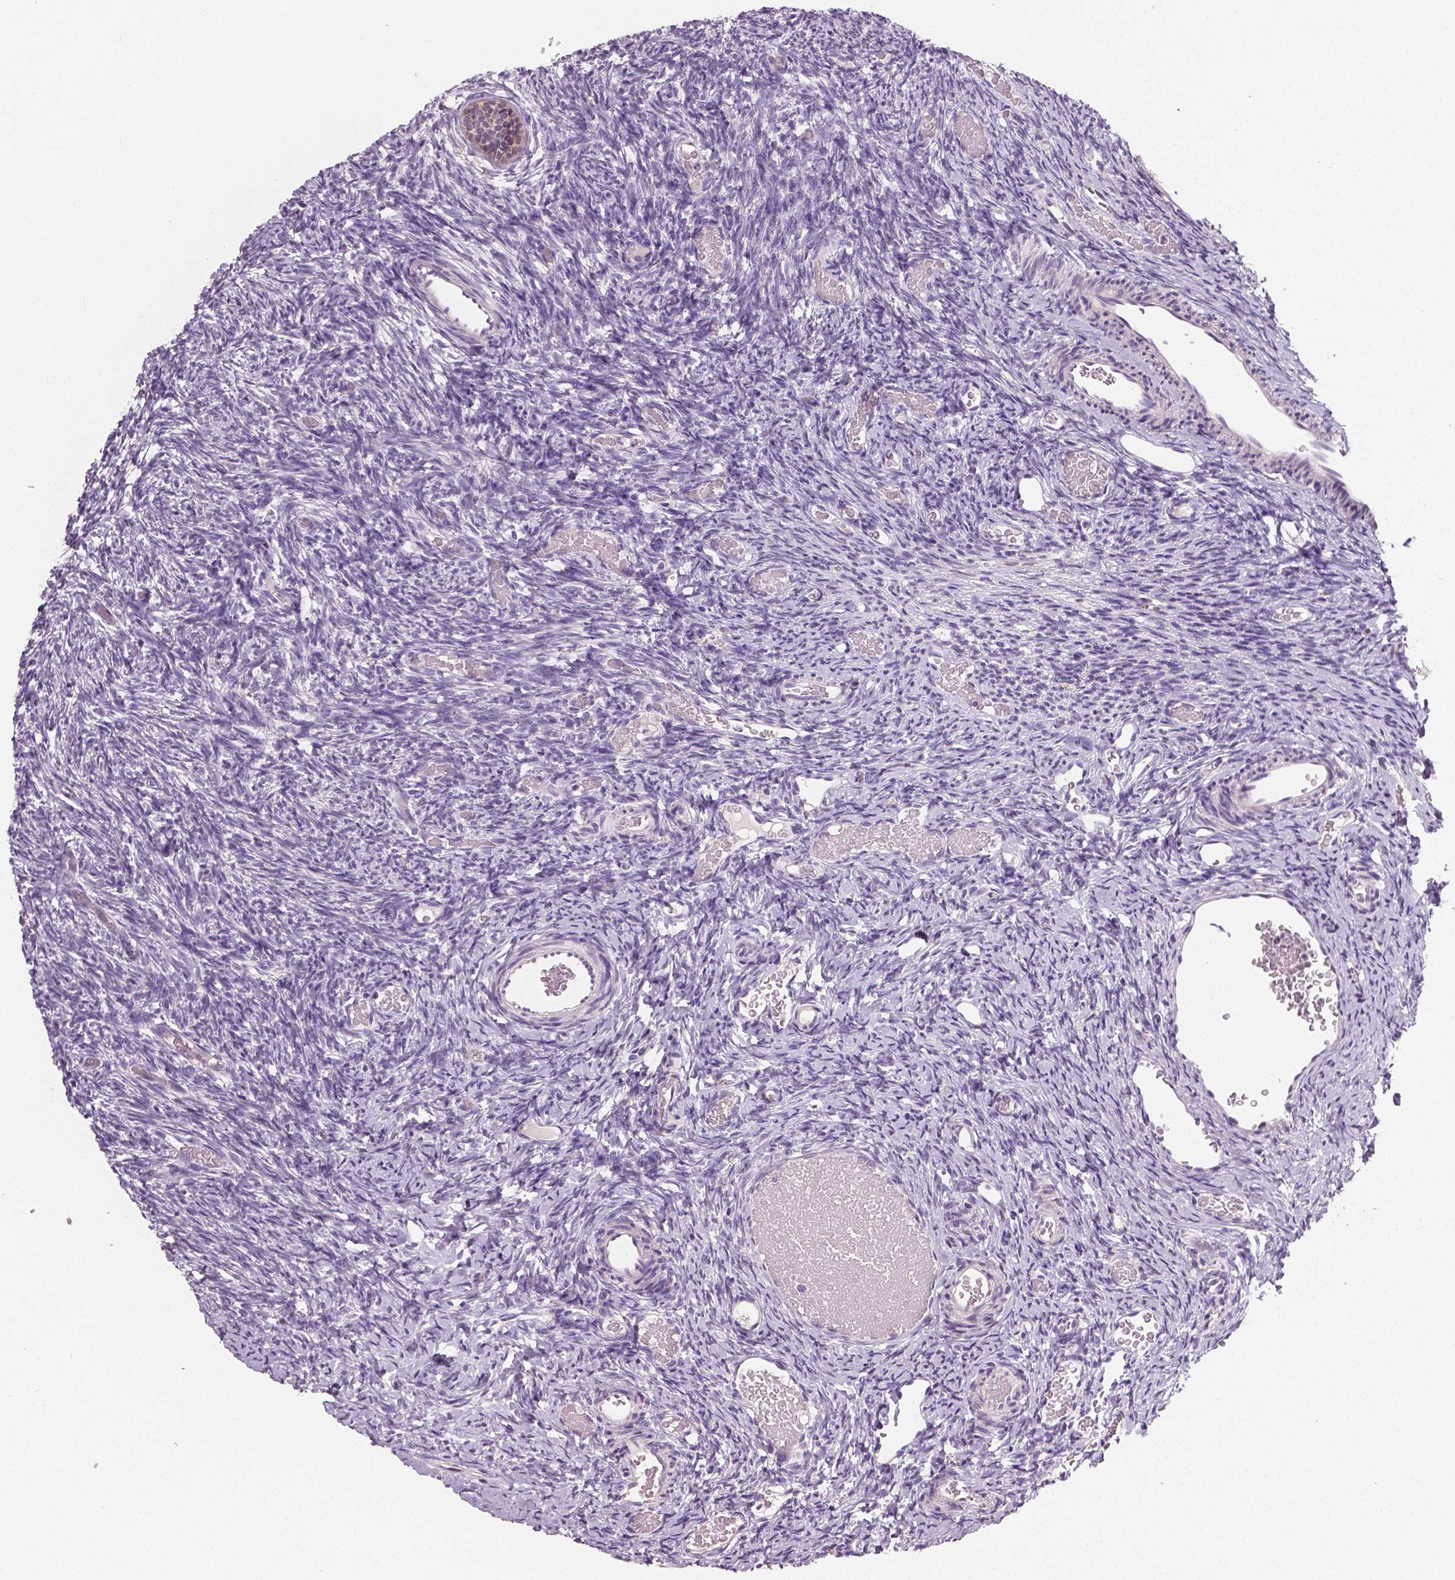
{"staining": {"intensity": "negative", "quantity": "none", "location": "none"}, "tissue": "ovary", "cell_type": "Follicle cells", "image_type": "normal", "snomed": [{"axis": "morphology", "description": "Normal tissue, NOS"}, {"axis": "topography", "description": "Ovary"}], "caption": "Immunohistochemistry of benign ovary shows no staining in follicle cells.", "gene": "NECAB1", "patient": {"sex": "female", "age": 39}}